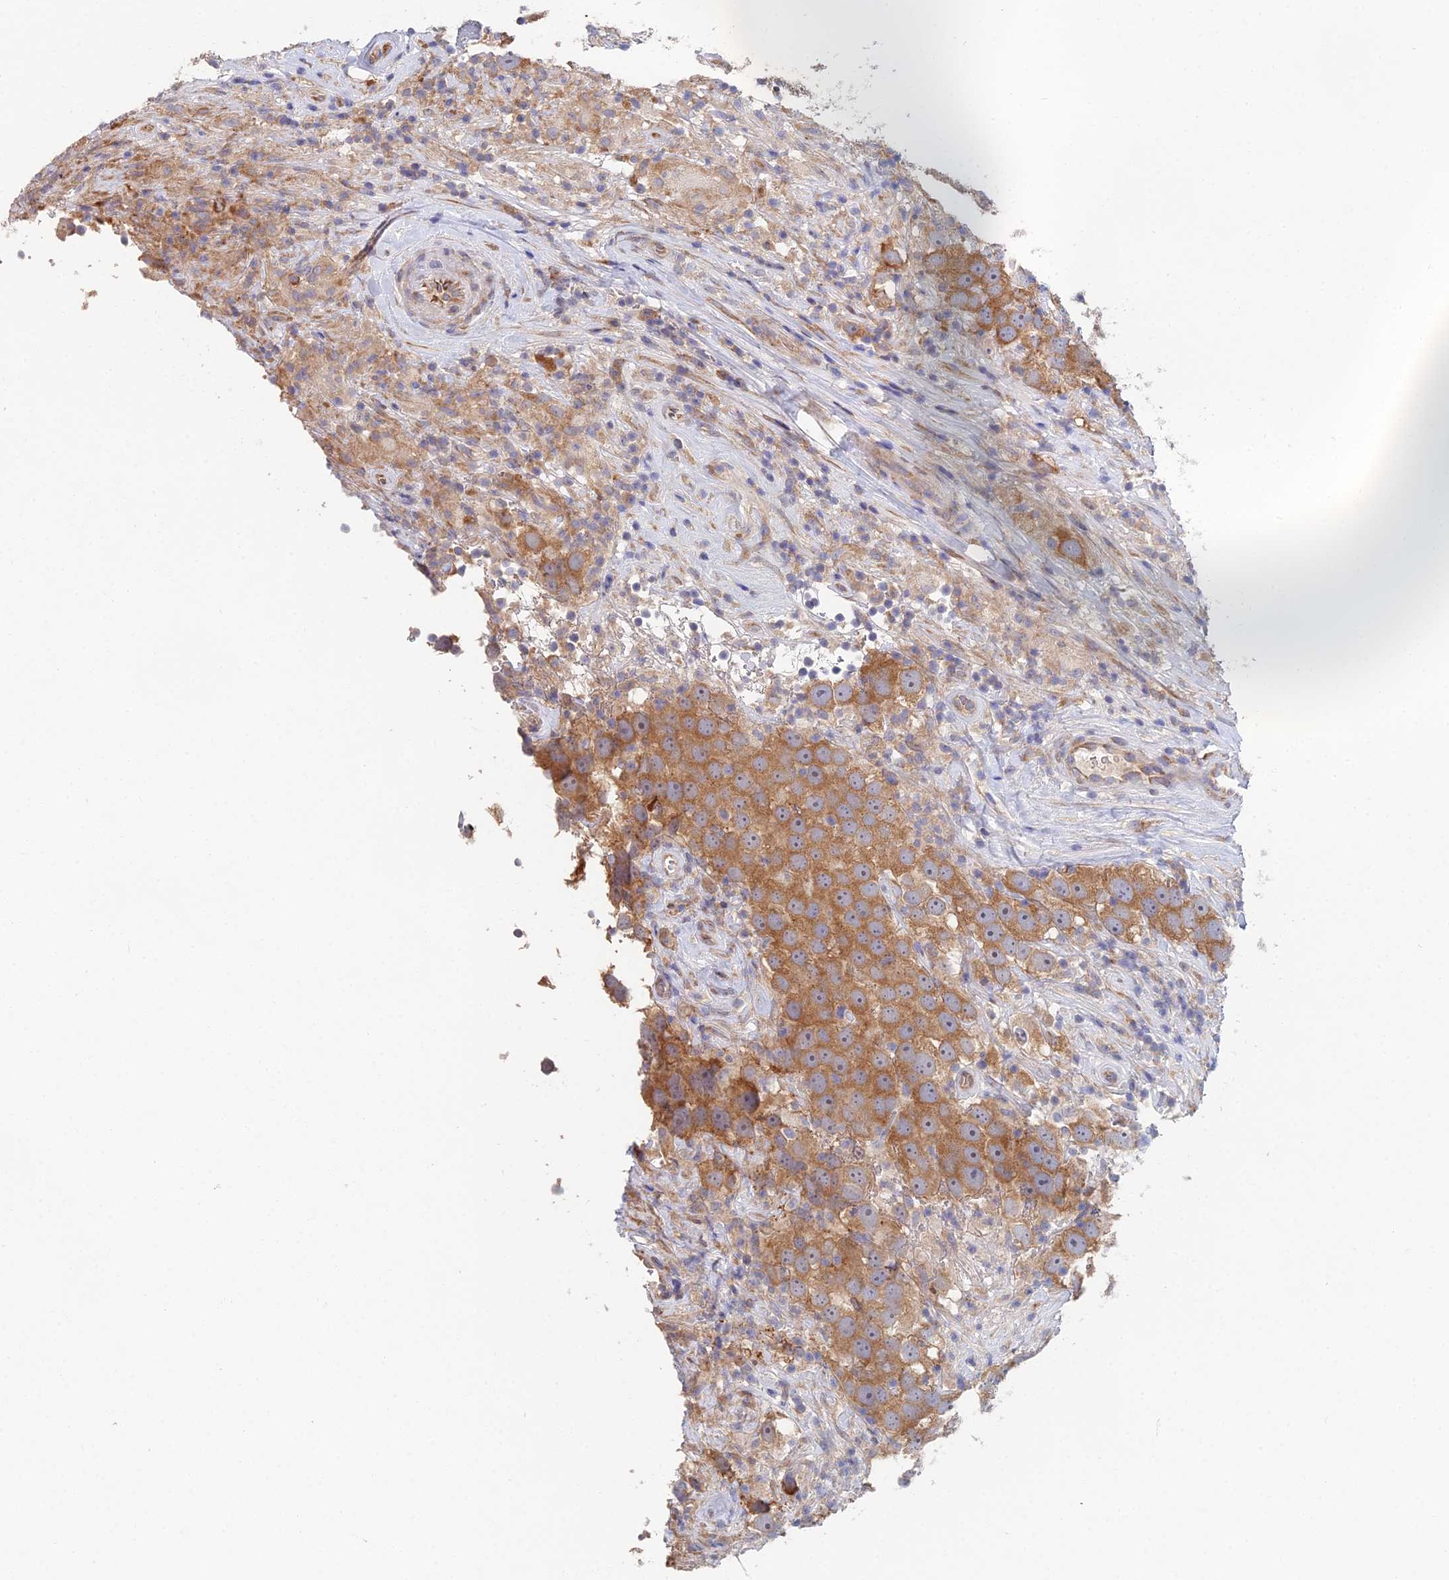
{"staining": {"intensity": "moderate", "quantity": ">75%", "location": "cytoplasmic/membranous"}, "tissue": "testis cancer", "cell_type": "Tumor cells", "image_type": "cancer", "snomed": [{"axis": "morphology", "description": "Seminoma, NOS"}, {"axis": "topography", "description": "Testis"}], "caption": "Testis cancer was stained to show a protein in brown. There is medium levels of moderate cytoplasmic/membranous staining in about >75% of tumor cells. Immunohistochemistry stains the protein of interest in brown and the nuclei are stained blue.", "gene": "ELOF1", "patient": {"sex": "male", "age": 49}}